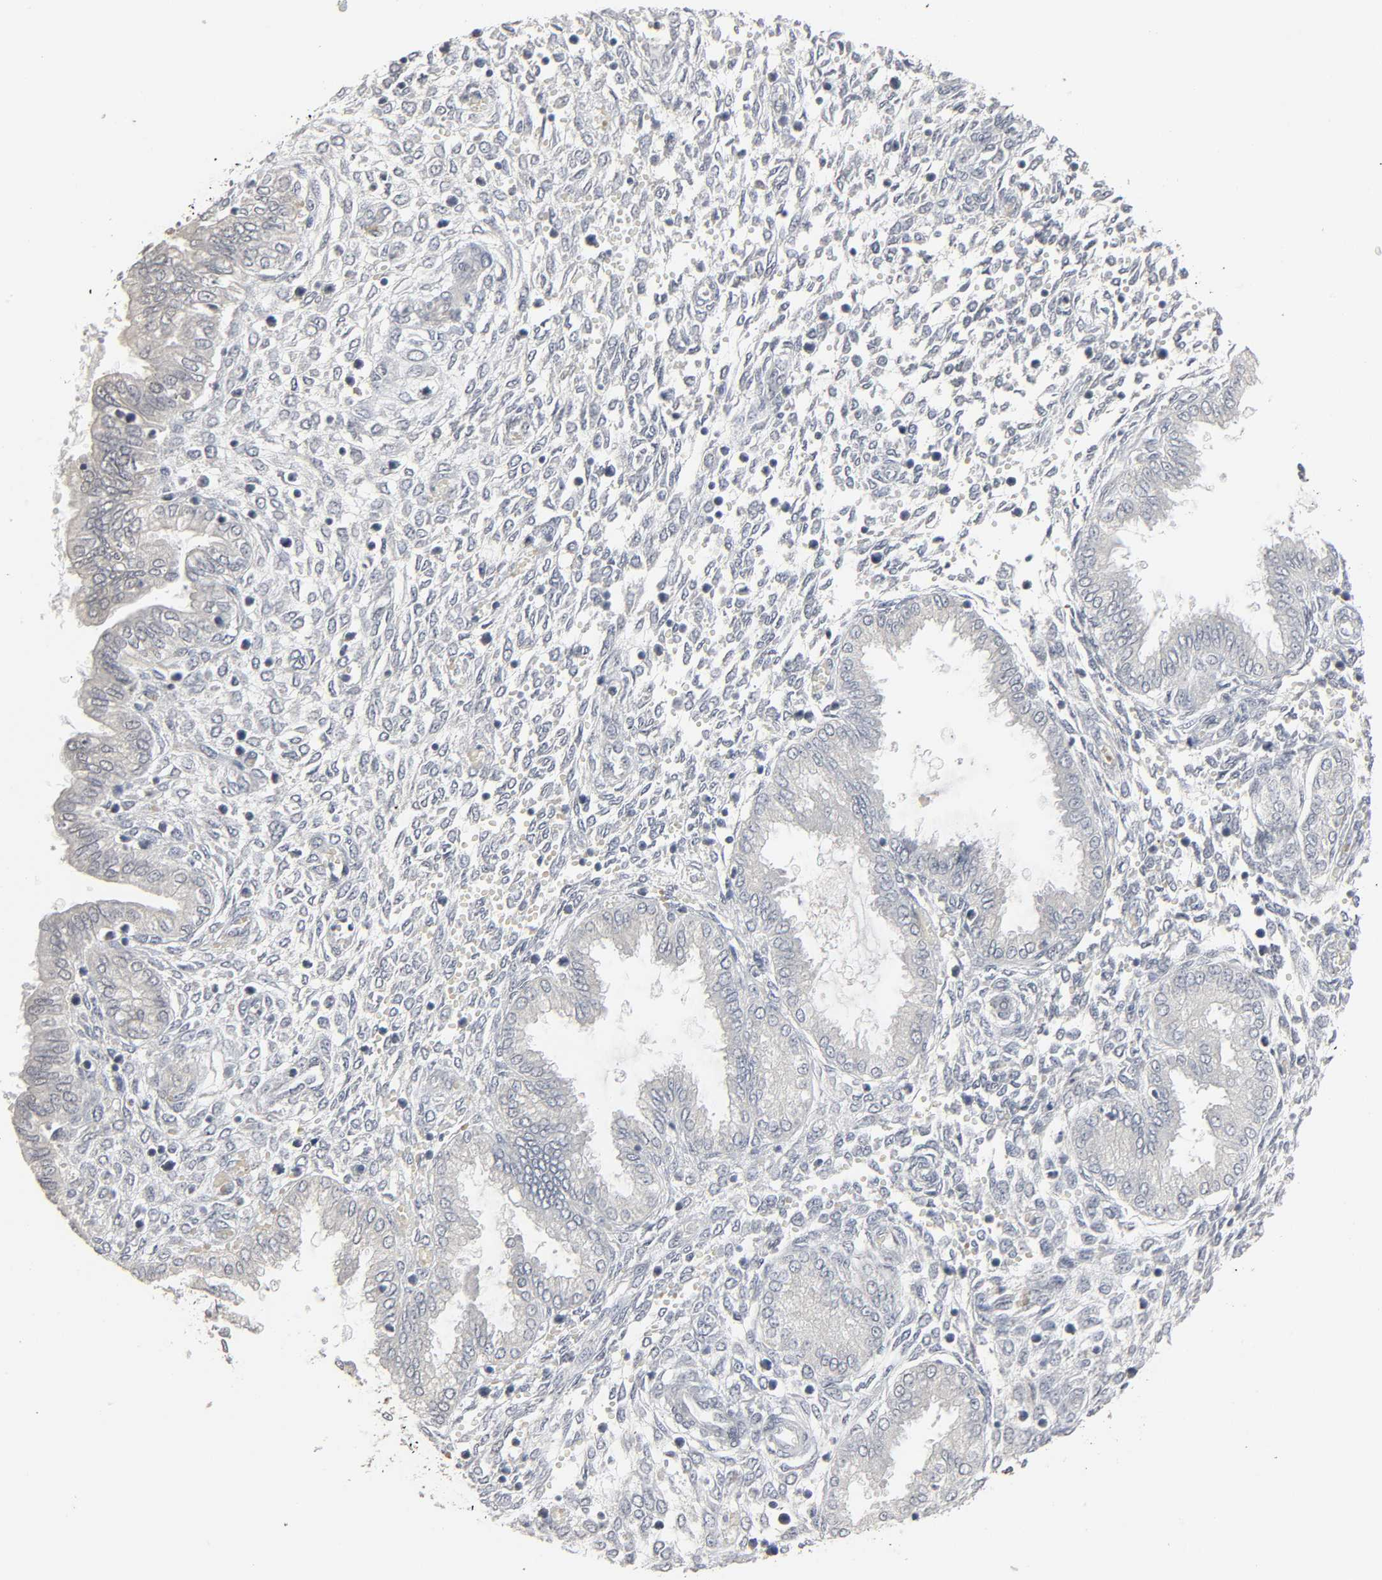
{"staining": {"intensity": "moderate", "quantity": "25%-75%", "location": "cytoplasmic/membranous"}, "tissue": "endometrium", "cell_type": "Cells in endometrial stroma", "image_type": "normal", "snomed": [{"axis": "morphology", "description": "Normal tissue, NOS"}, {"axis": "topography", "description": "Endometrium"}], "caption": "The immunohistochemical stain shows moderate cytoplasmic/membranous expression in cells in endometrial stroma of benign endometrium. Immunohistochemistry stains the protein of interest in brown and the nuclei are stained blue.", "gene": "ZNF222", "patient": {"sex": "female", "age": 33}}